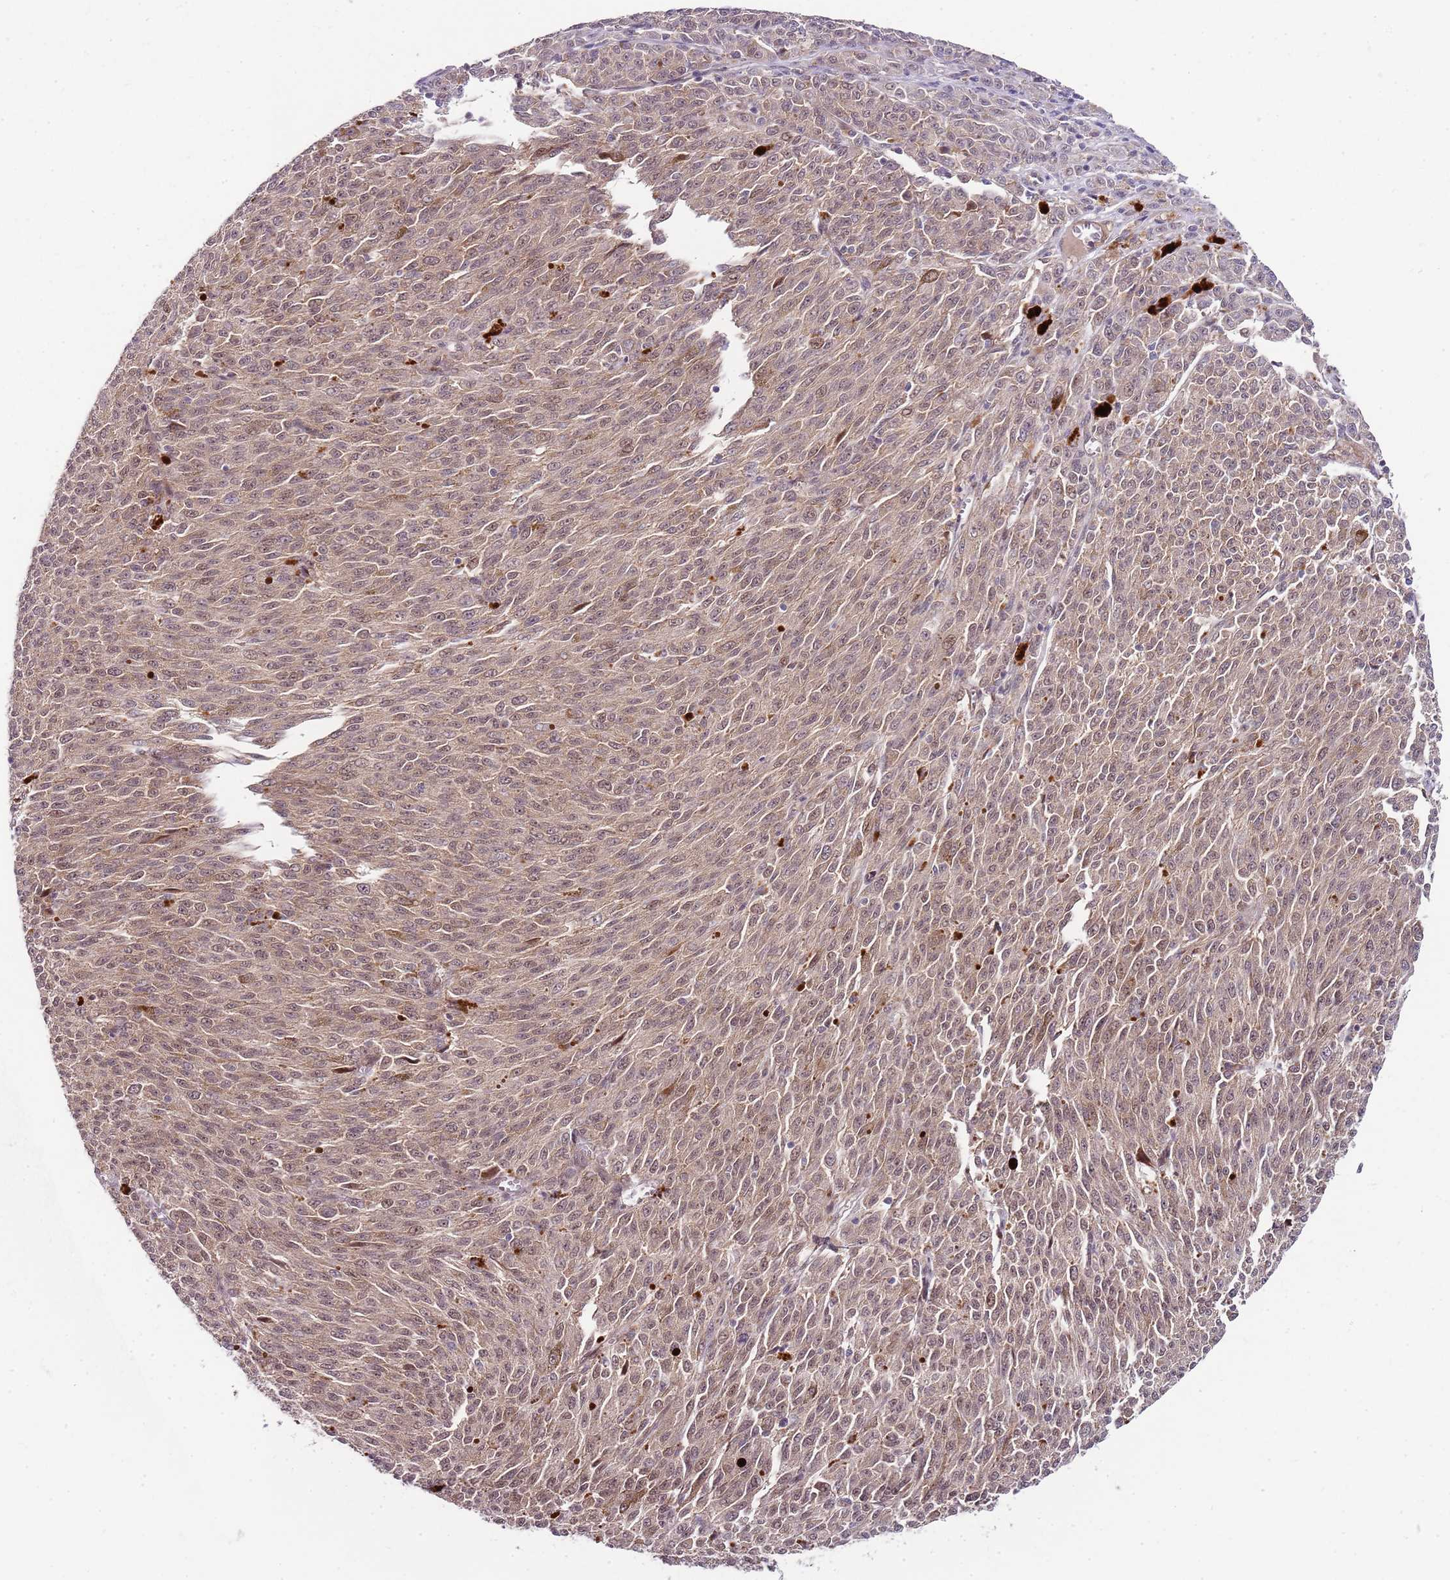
{"staining": {"intensity": "weak", "quantity": "25%-75%", "location": "nuclear"}, "tissue": "melanoma", "cell_type": "Tumor cells", "image_type": "cancer", "snomed": [{"axis": "morphology", "description": "Malignant melanoma, NOS"}, {"axis": "topography", "description": "Skin"}], "caption": "Melanoma was stained to show a protein in brown. There is low levels of weak nuclear staining in approximately 25%-75% of tumor cells.", "gene": "FBXL22", "patient": {"sex": "female", "age": 52}}